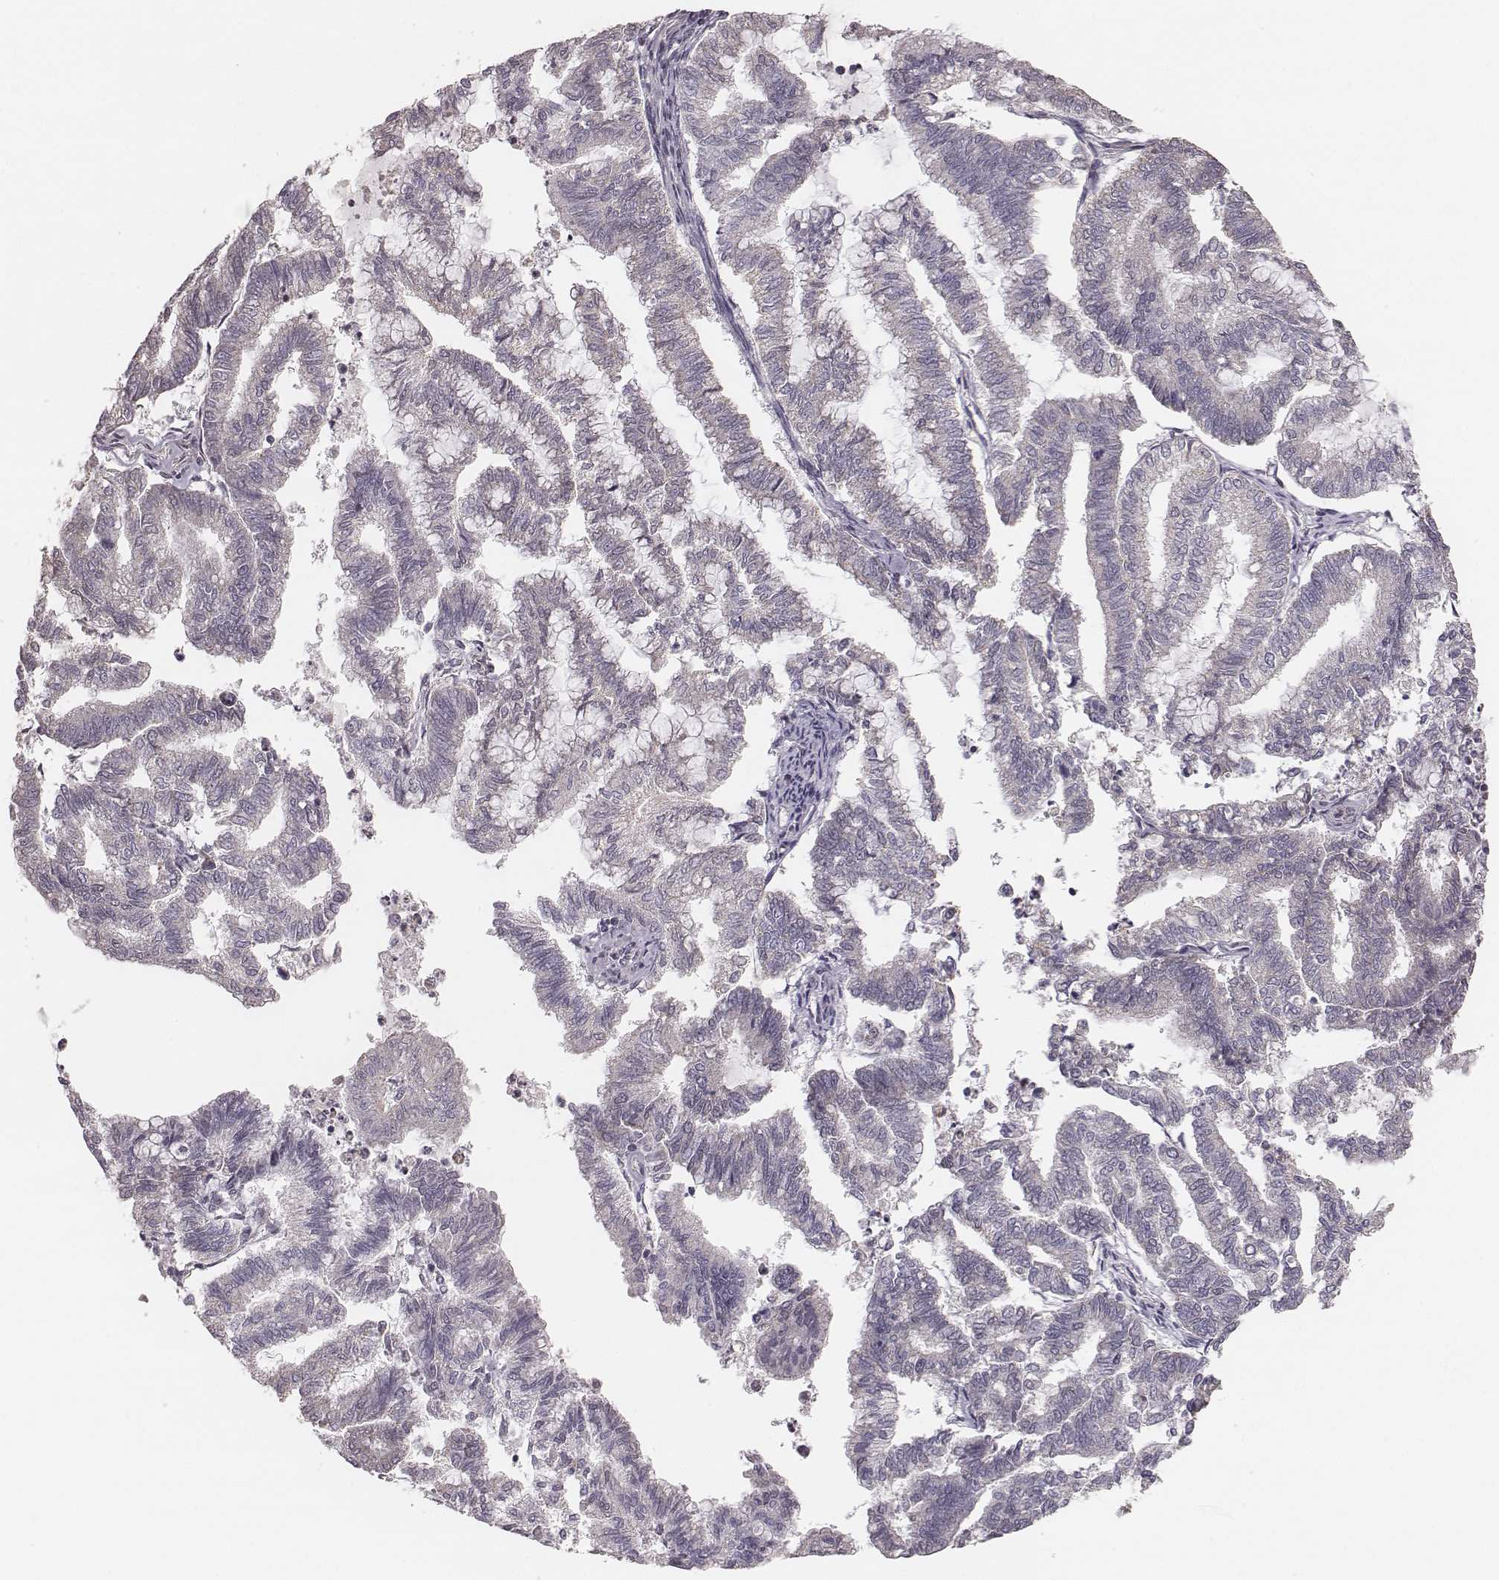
{"staining": {"intensity": "negative", "quantity": "none", "location": "none"}, "tissue": "endometrial cancer", "cell_type": "Tumor cells", "image_type": "cancer", "snomed": [{"axis": "morphology", "description": "Adenocarcinoma, NOS"}, {"axis": "topography", "description": "Endometrium"}], "caption": "Immunohistochemical staining of endometrial cancer shows no significant positivity in tumor cells.", "gene": "SLC7A4", "patient": {"sex": "female", "age": 79}}